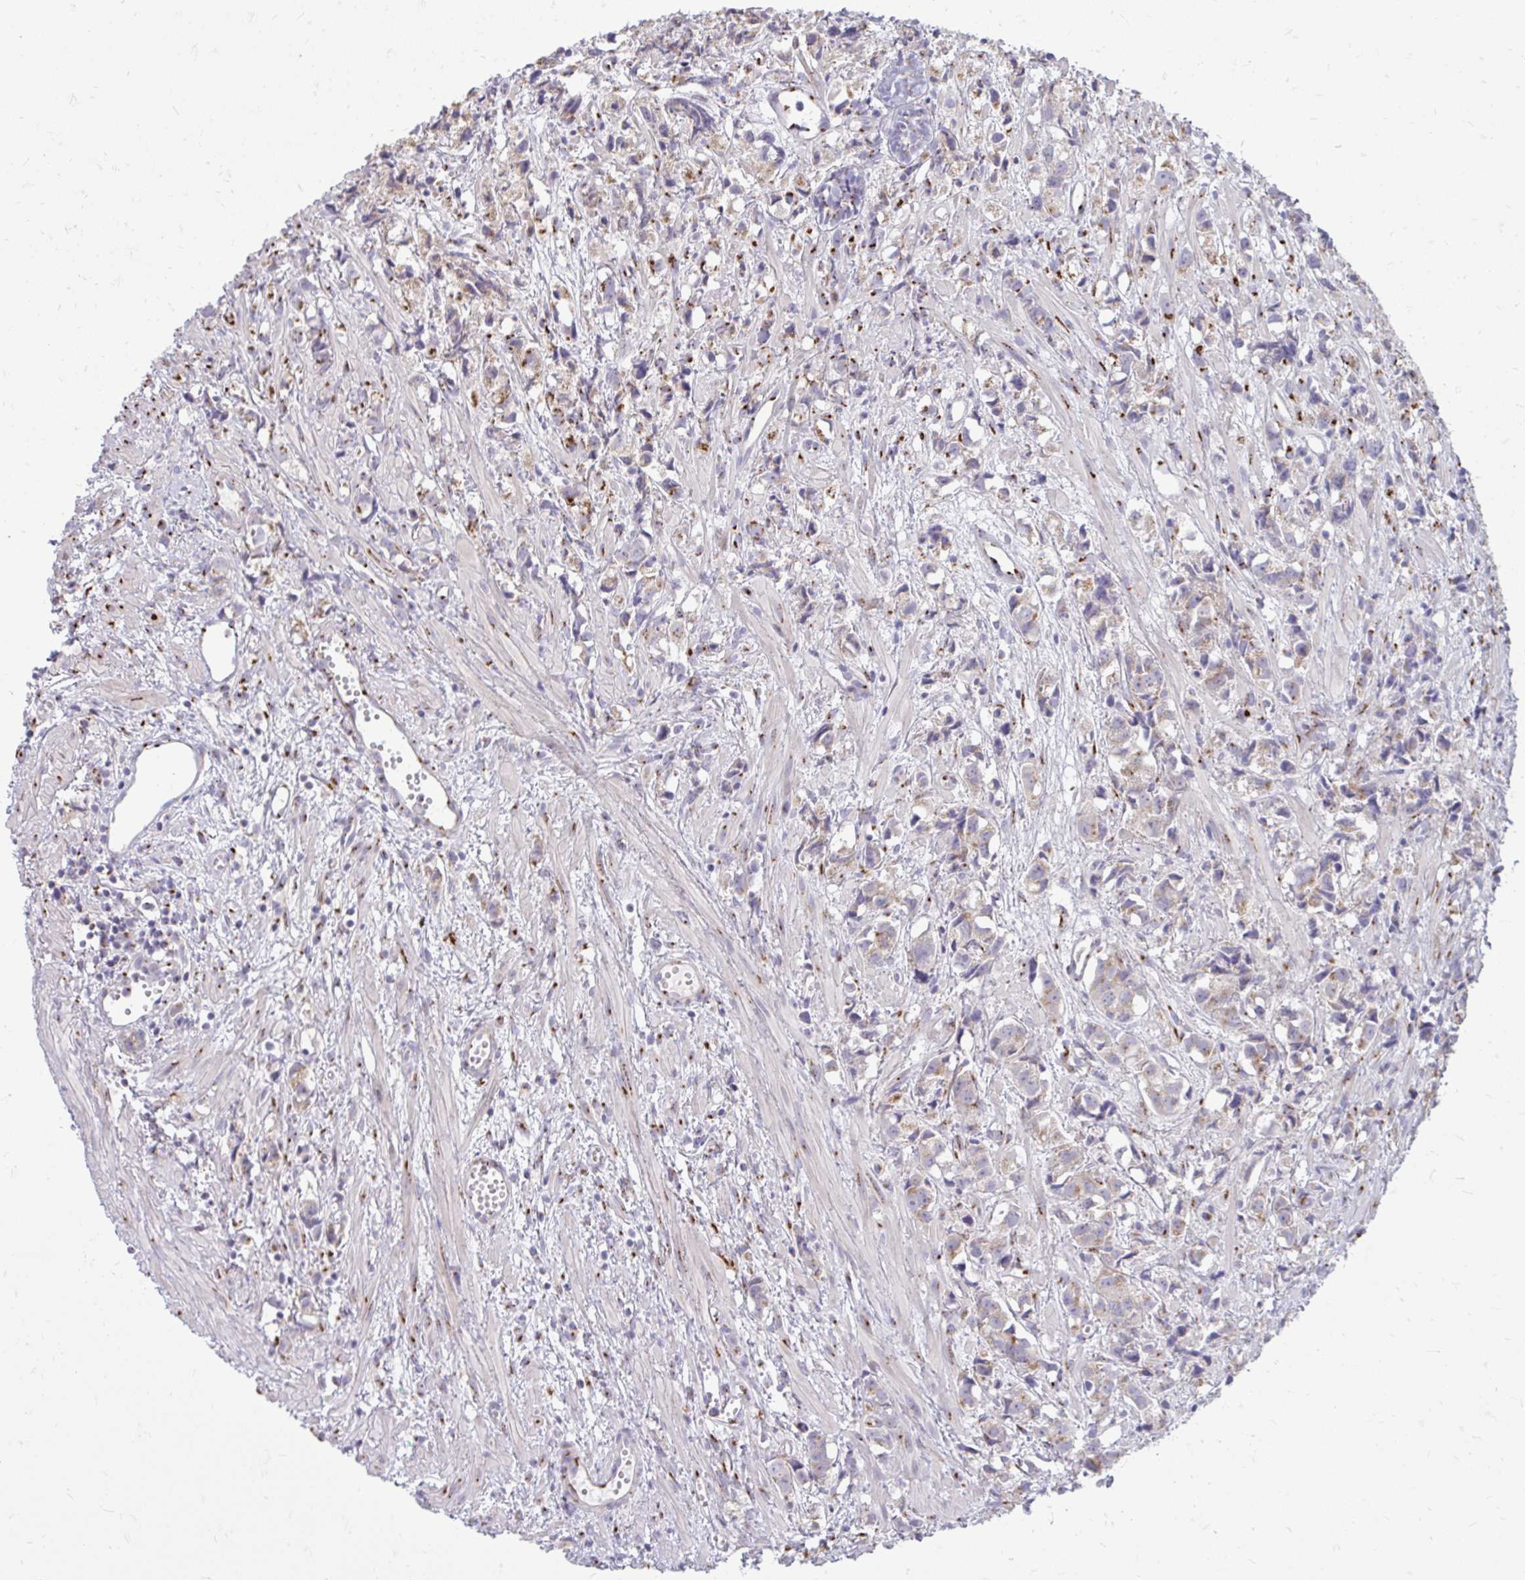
{"staining": {"intensity": "weak", "quantity": ">75%", "location": "cytoplasmic/membranous"}, "tissue": "prostate cancer", "cell_type": "Tumor cells", "image_type": "cancer", "snomed": [{"axis": "morphology", "description": "Adenocarcinoma, High grade"}, {"axis": "topography", "description": "Prostate"}], "caption": "Weak cytoplasmic/membranous positivity is identified in approximately >75% of tumor cells in prostate adenocarcinoma (high-grade).", "gene": "RAB6B", "patient": {"sex": "male", "age": 58}}